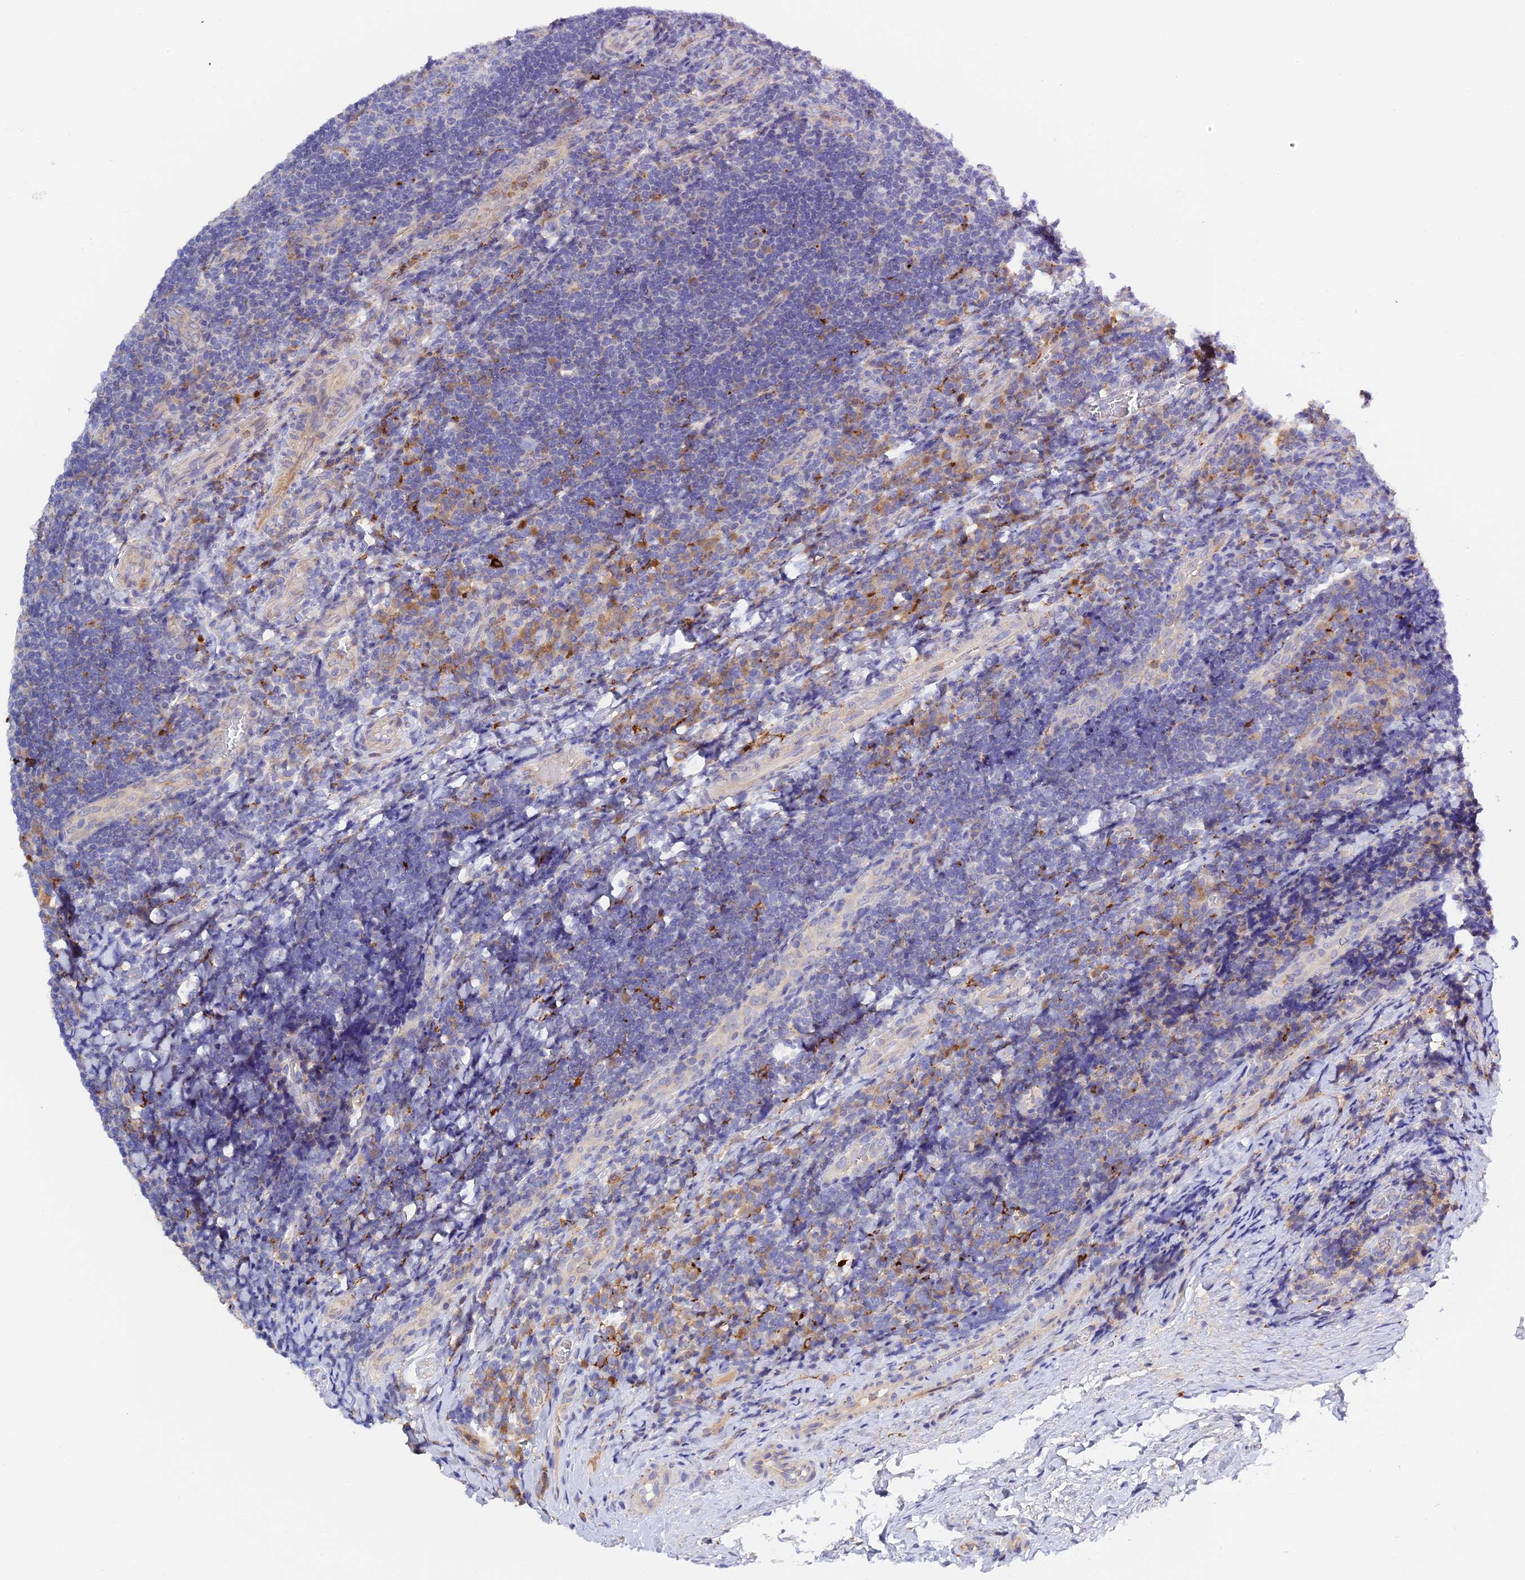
{"staining": {"intensity": "moderate", "quantity": "<25%", "location": "cytoplasmic/membranous"}, "tissue": "tonsil", "cell_type": "Germinal center cells", "image_type": "normal", "snomed": [{"axis": "morphology", "description": "Normal tissue, NOS"}, {"axis": "topography", "description": "Tonsil"}], "caption": "Tonsil was stained to show a protein in brown. There is low levels of moderate cytoplasmic/membranous staining in about <25% of germinal center cells.", "gene": "RPGRIP1L", "patient": {"sex": "male", "age": 17}}